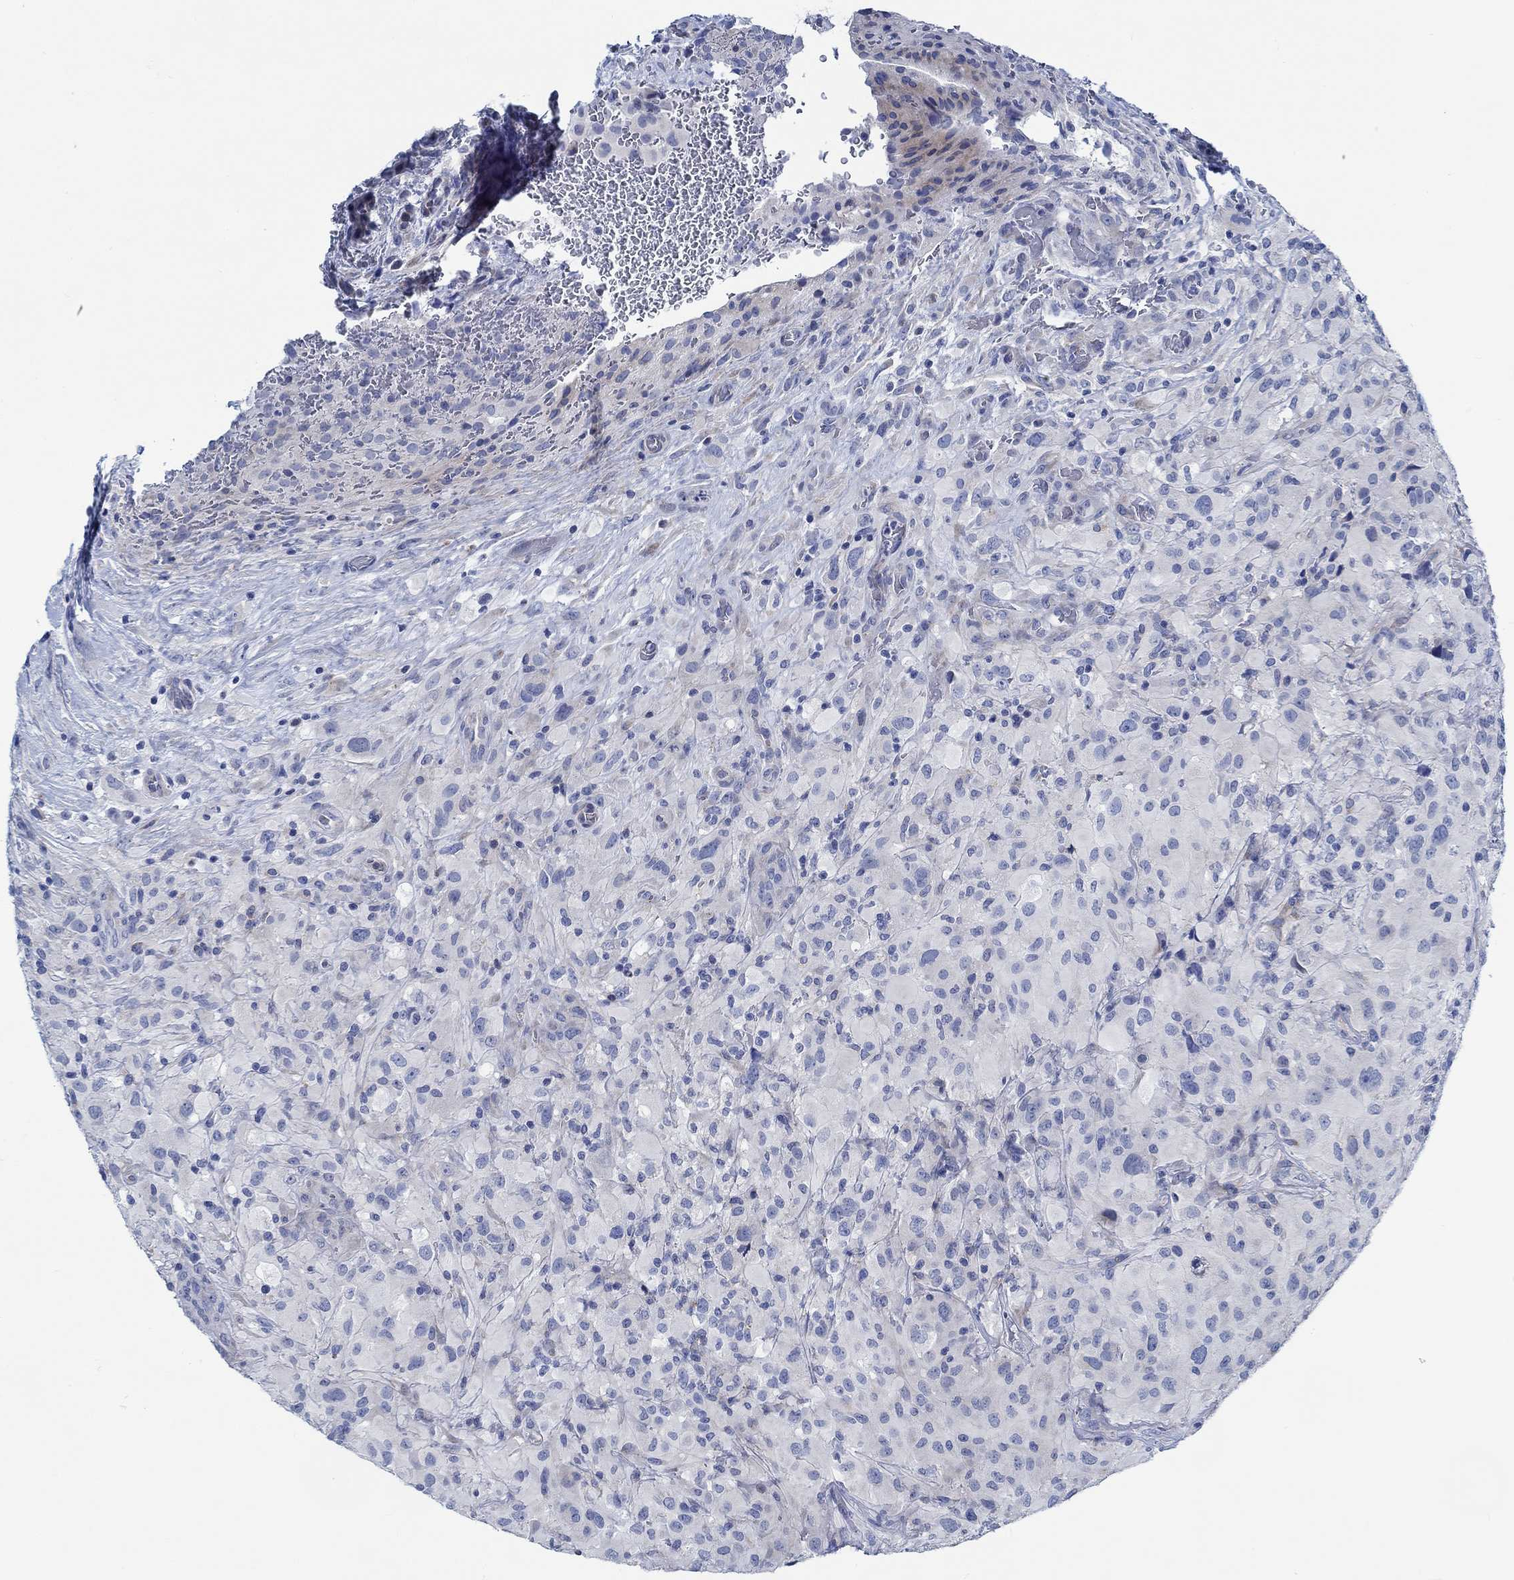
{"staining": {"intensity": "negative", "quantity": "none", "location": "none"}, "tissue": "glioma", "cell_type": "Tumor cells", "image_type": "cancer", "snomed": [{"axis": "morphology", "description": "Glioma, malignant, High grade"}, {"axis": "topography", "description": "Cerebral cortex"}], "caption": "Protein analysis of glioma displays no significant staining in tumor cells.", "gene": "SVEP1", "patient": {"sex": "male", "age": 35}}